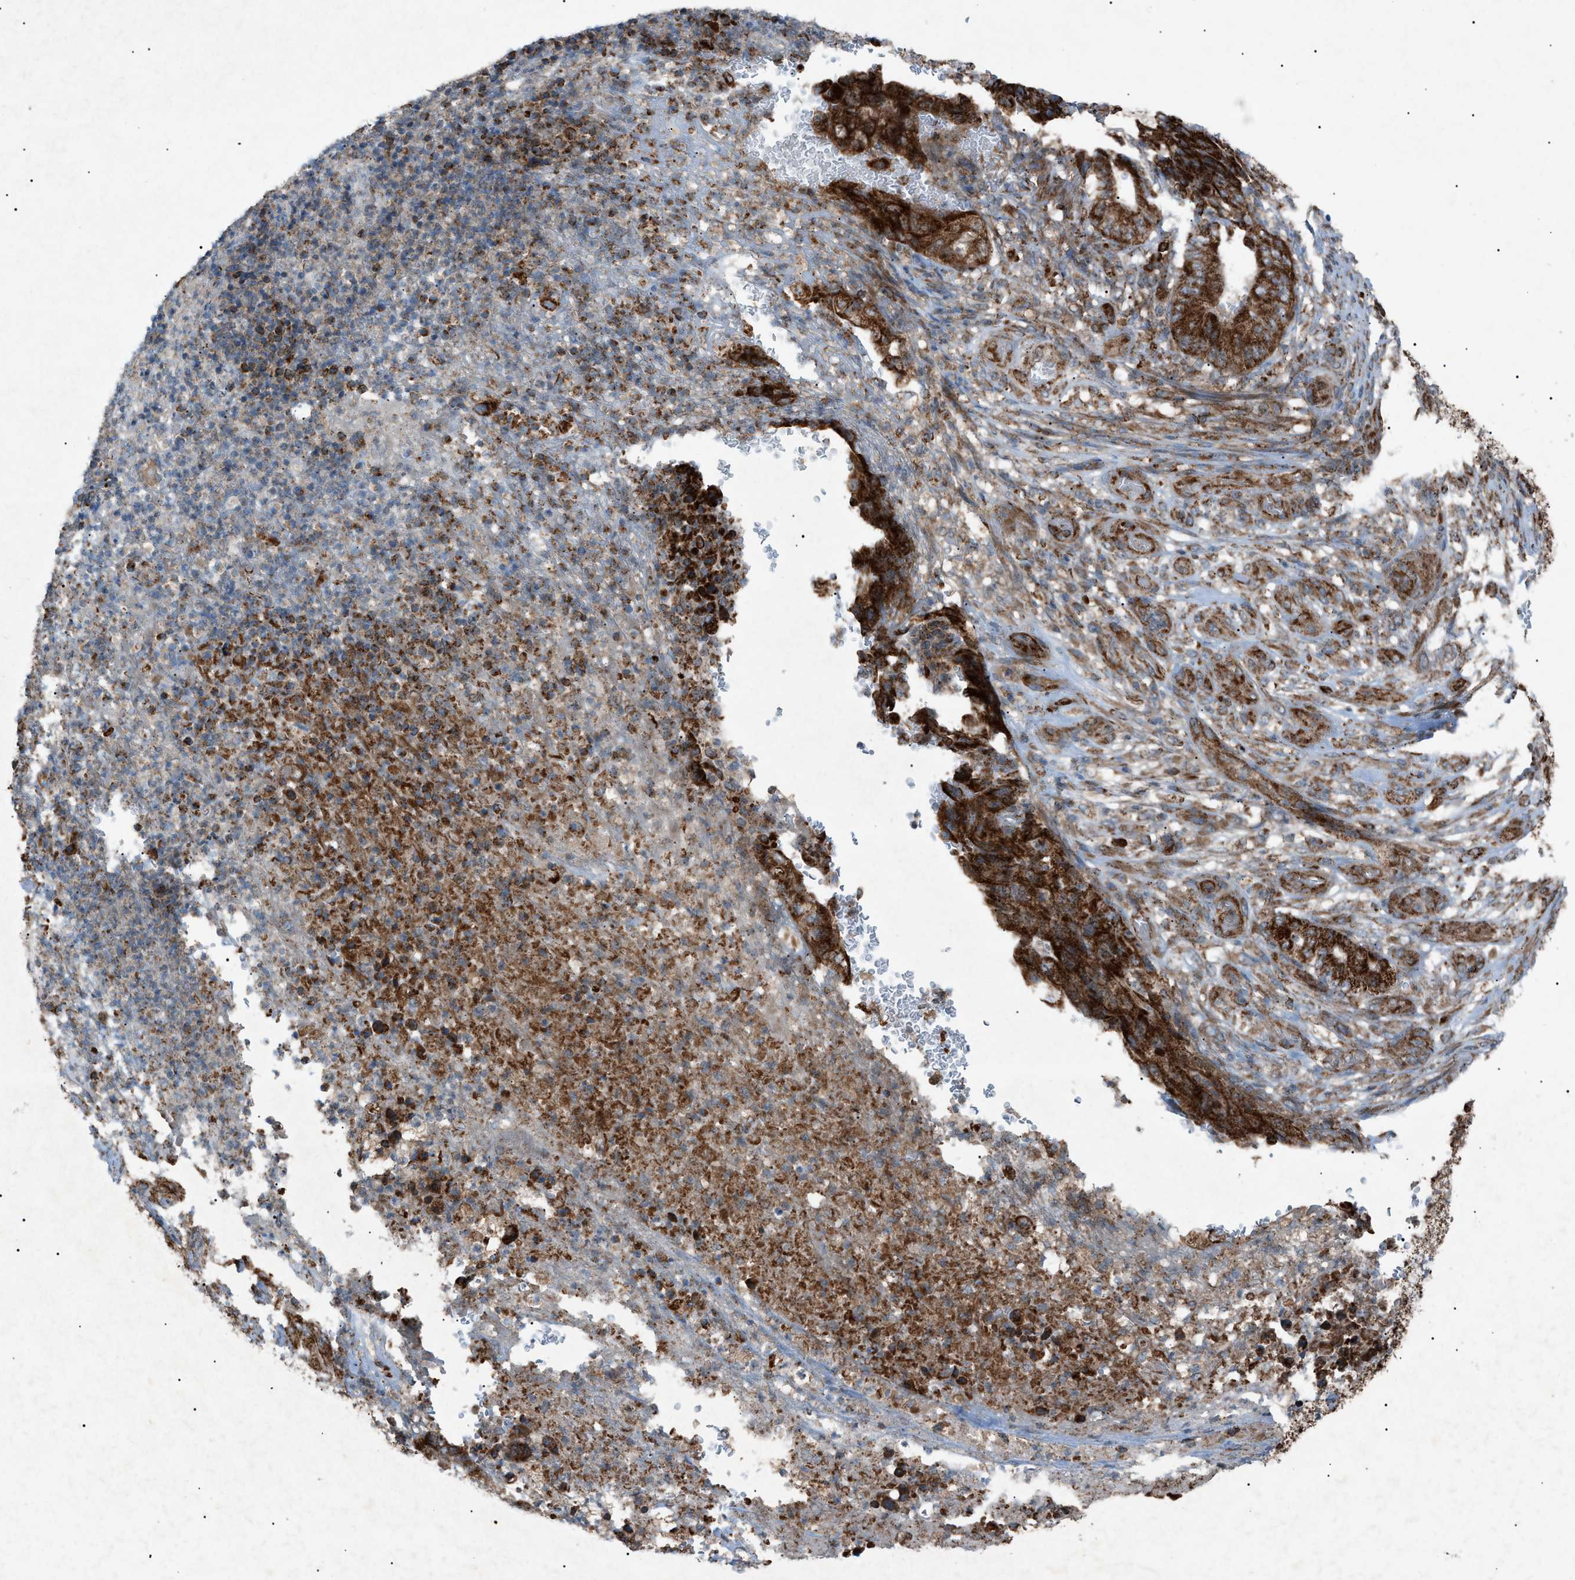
{"staining": {"intensity": "strong", "quantity": ">75%", "location": "cytoplasmic/membranous"}, "tissue": "stomach cancer", "cell_type": "Tumor cells", "image_type": "cancer", "snomed": [{"axis": "morphology", "description": "Adenocarcinoma, NOS"}, {"axis": "topography", "description": "Stomach"}], "caption": "Stomach cancer stained for a protein (brown) displays strong cytoplasmic/membranous positive staining in about >75% of tumor cells.", "gene": "C1GALT1C1", "patient": {"sex": "female", "age": 73}}